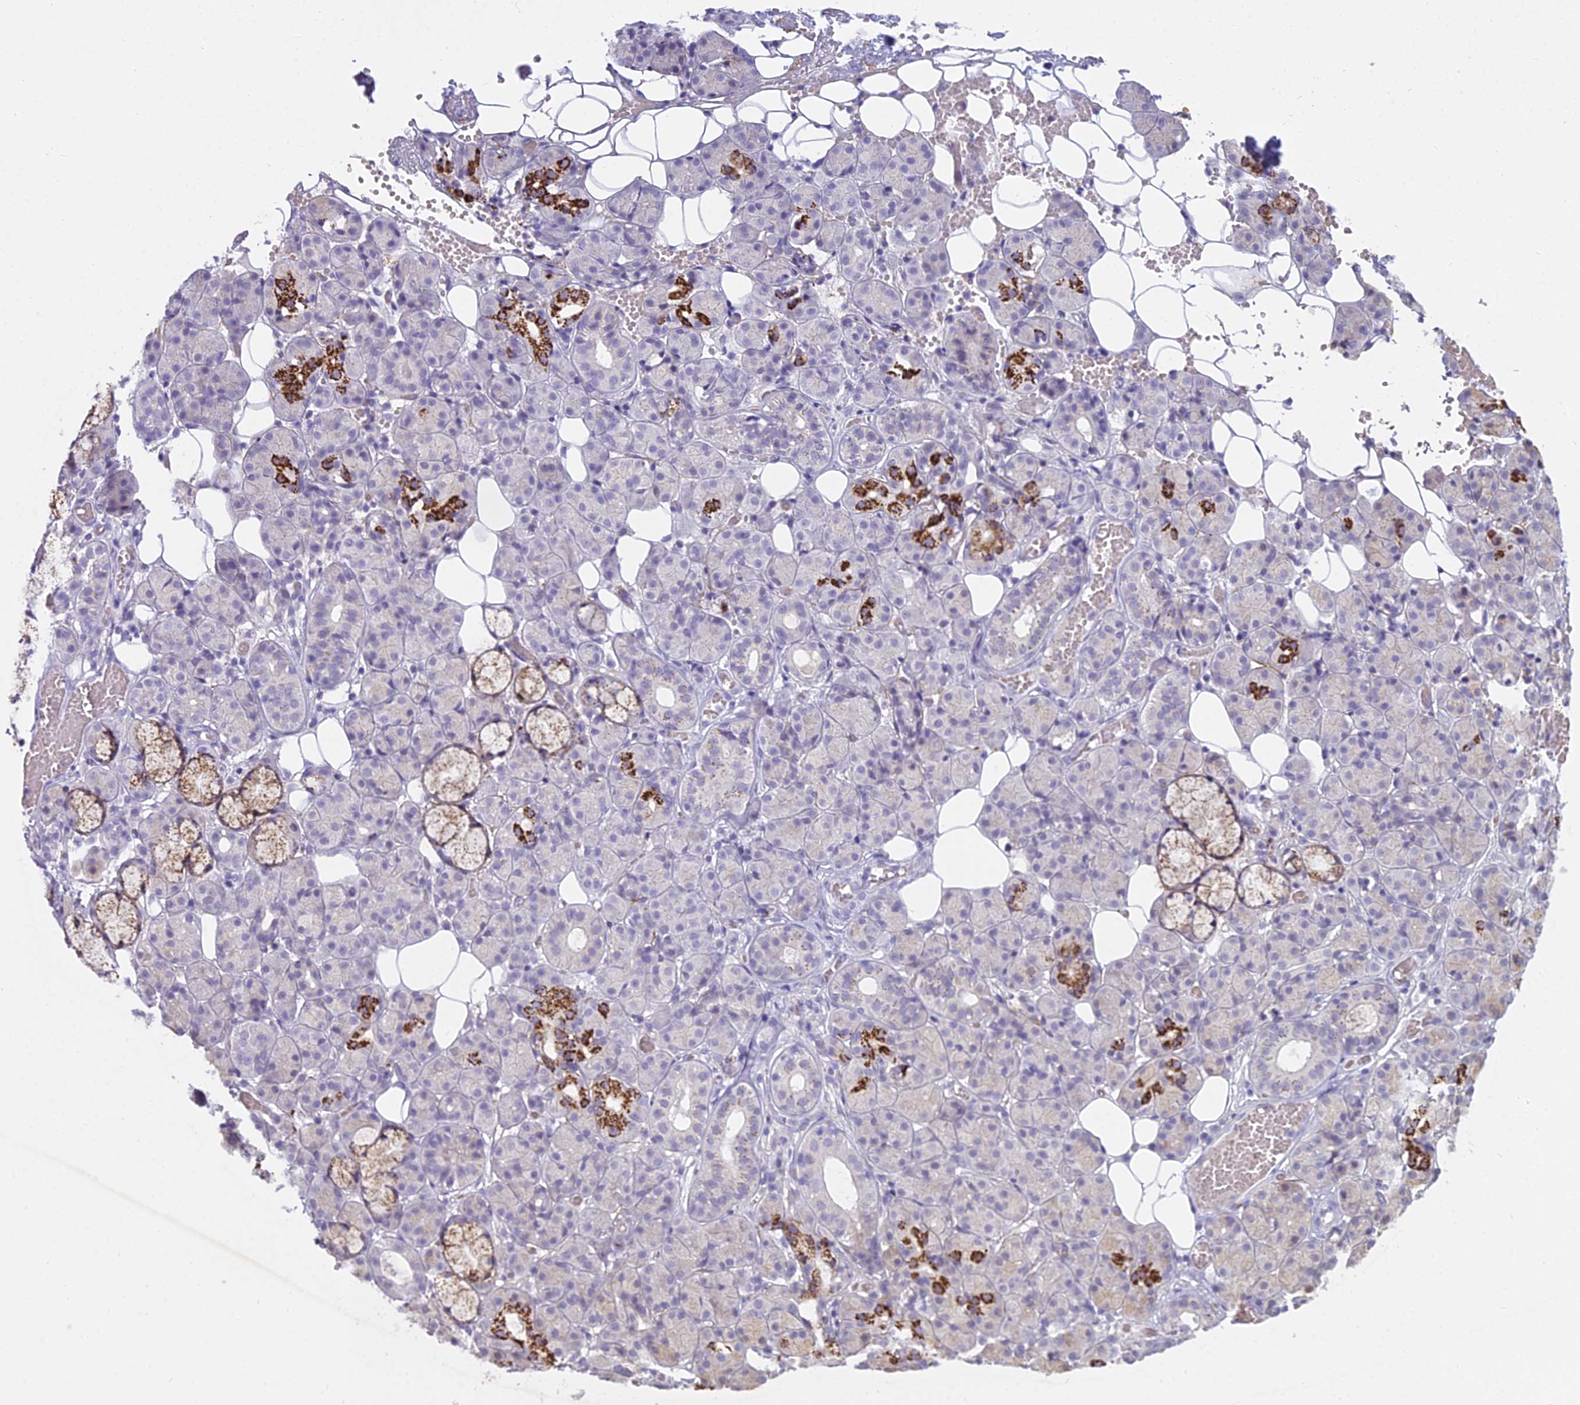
{"staining": {"intensity": "strong", "quantity": "<25%", "location": "cytoplasmic/membranous"}, "tissue": "salivary gland", "cell_type": "Glandular cells", "image_type": "normal", "snomed": [{"axis": "morphology", "description": "Normal tissue, NOS"}, {"axis": "topography", "description": "Salivary gland"}], "caption": "Protein staining of benign salivary gland exhibits strong cytoplasmic/membranous staining in approximately <25% of glandular cells.", "gene": "OSTN", "patient": {"sex": "male", "age": 63}}